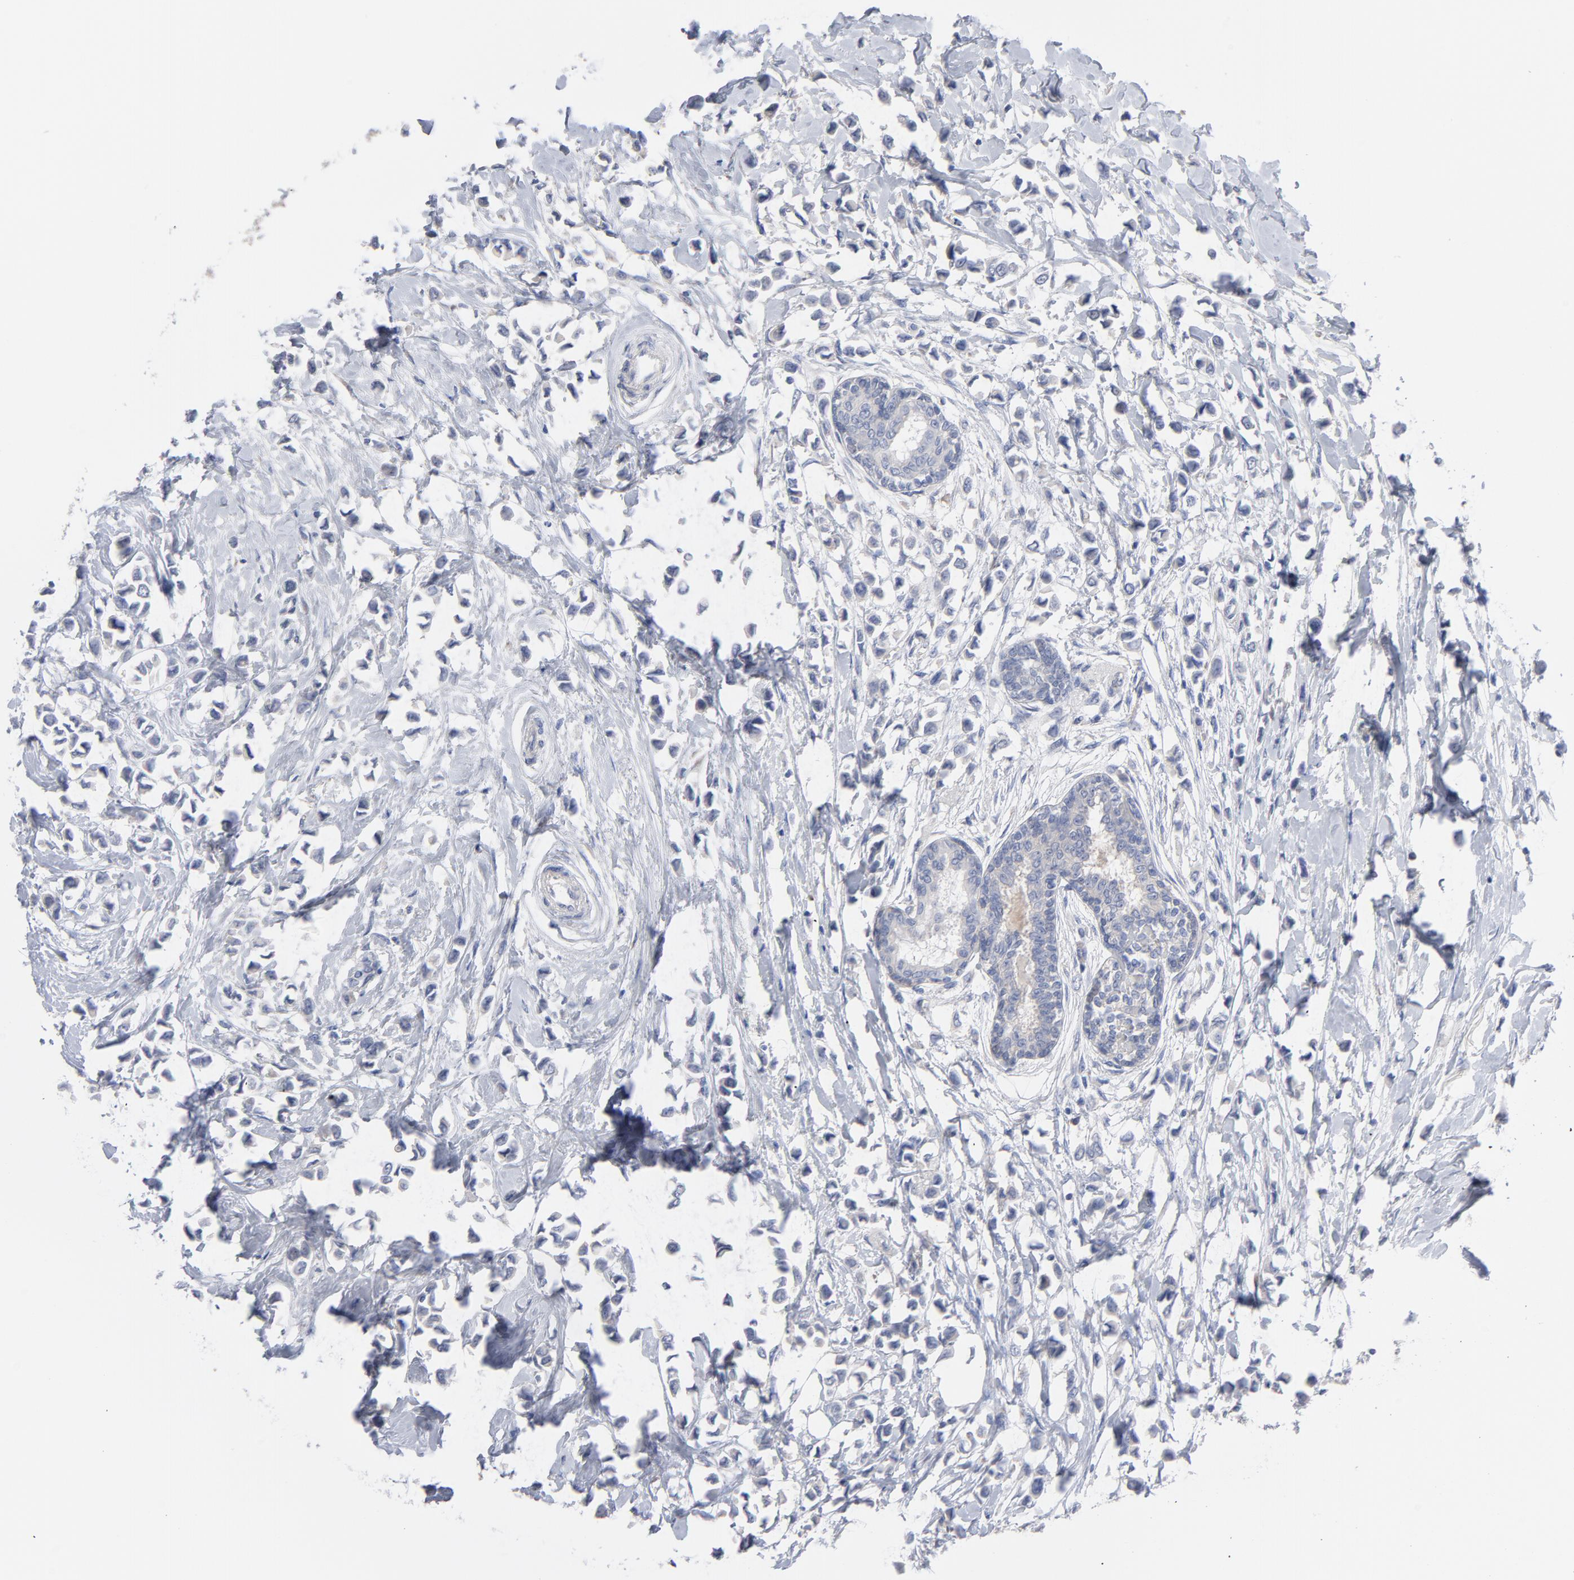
{"staining": {"intensity": "weak", "quantity": "<25%", "location": "cytoplasmic/membranous"}, "tissue": "breast cancer", "cell_type": "Tumor cells", "image_type": "cancer", "snomed": [{"axis": "morphology", "description": "Lobular carcinoma"}, {"axis": "topography", "description": "Breast"}], "caption": "This is an immunohistochemistry (IHC) micrograph of lobular carcinoma (breast). There is no expression in tumor cells.", "gene": "CPE", "patient": {"sex": "female", "age": 51}}